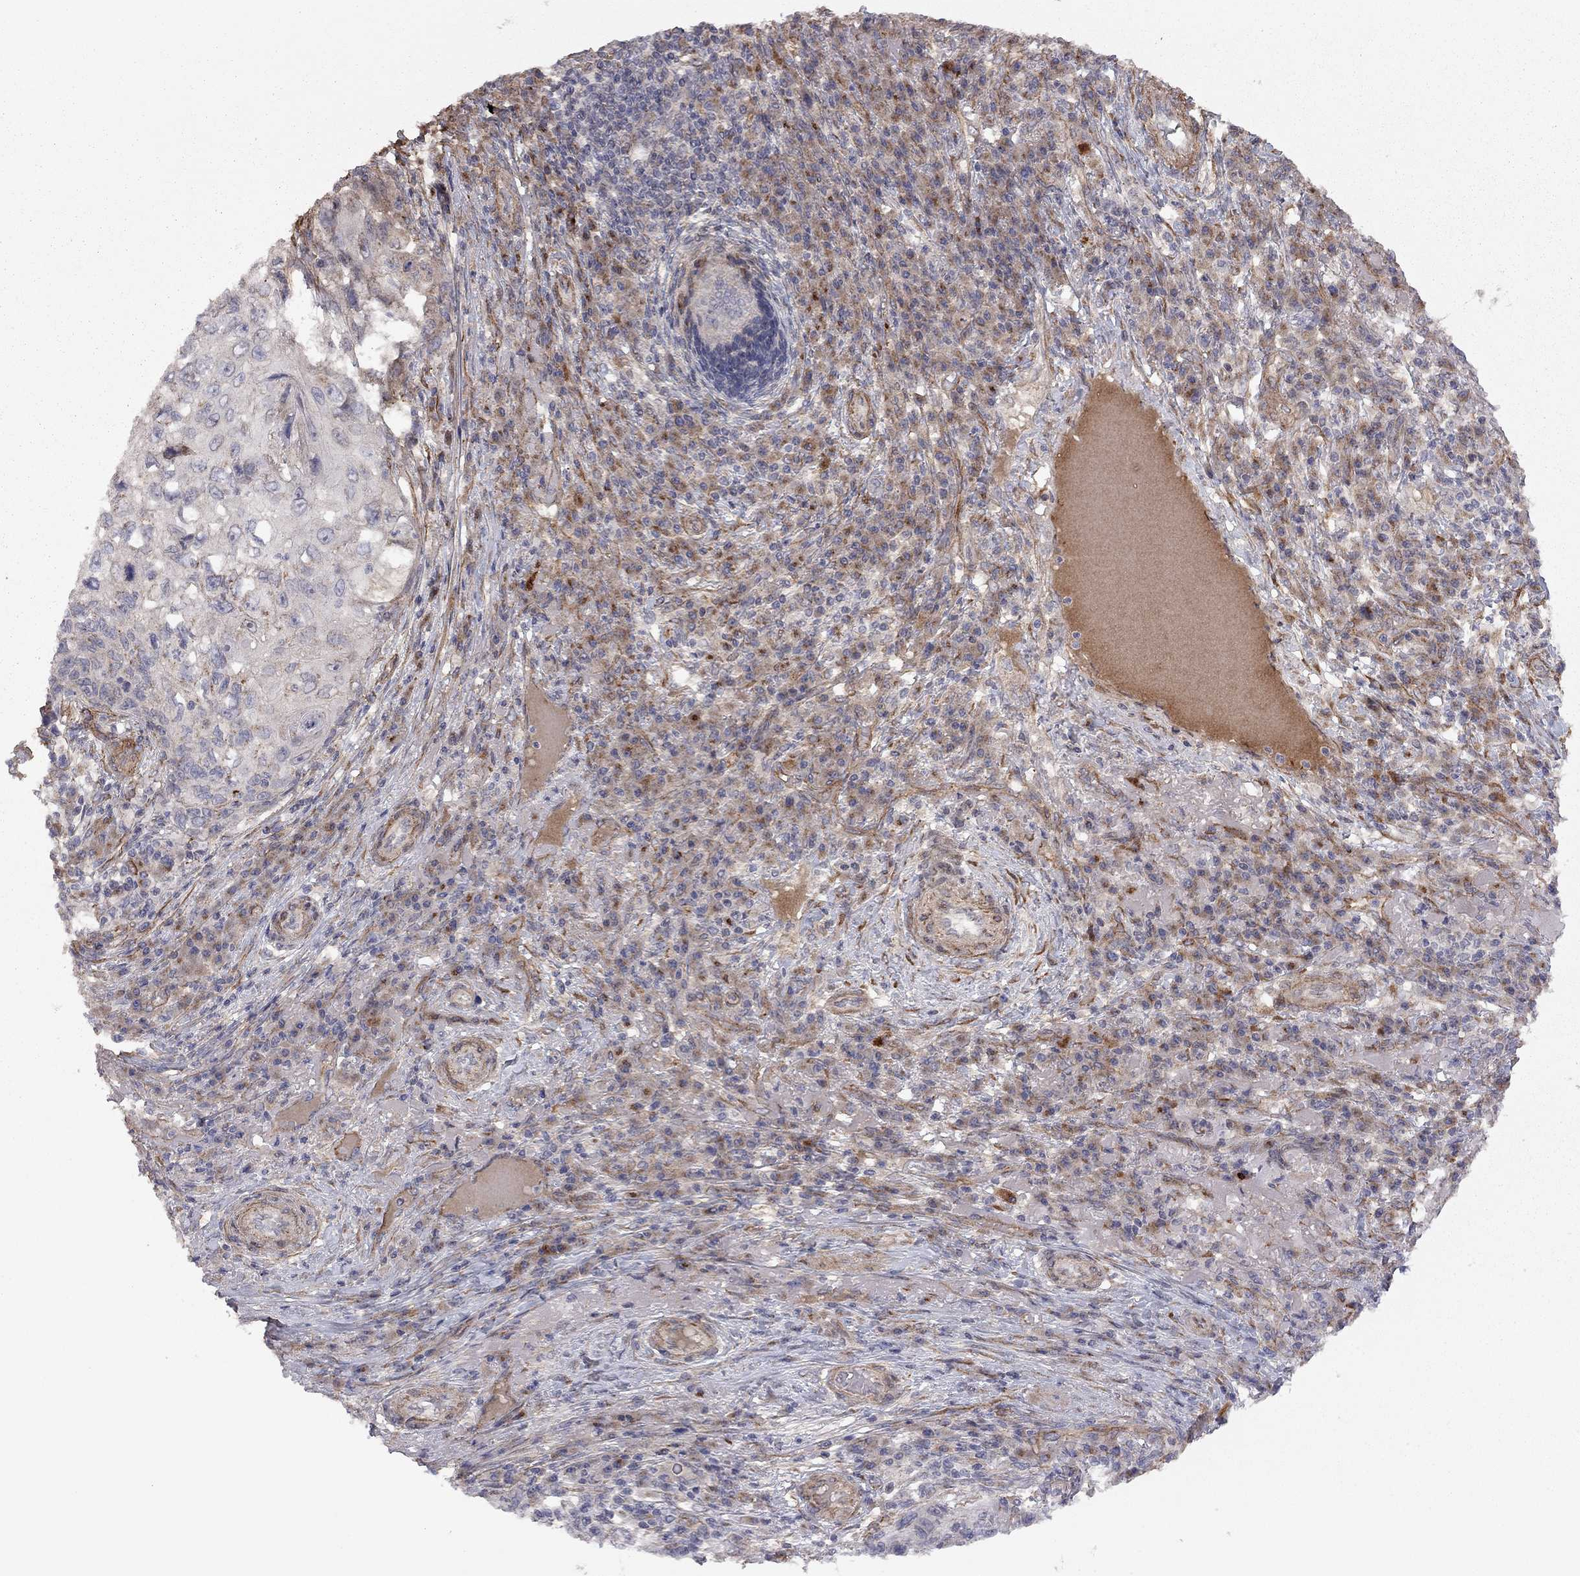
{"staining": {"intensity": "moderate", "quantity": "<25%", "location": "cytoplasmic/membranous"}, "tissue": "skin cancer", "cell_type": "Tumor cells", "image_type": "cancer", "snomed": [{"axis": "morphology", "description": "Squamous cell carcinoma, NOS"}, {"axis": "topography", "description": "Skin"}], "caption": "Human skin squamous cell carcinoma stained with a protein marker displays moderate staining in tumor cells.", "gene": "EXOC3L2", "patient": {"sex": "male", "age": 92}}